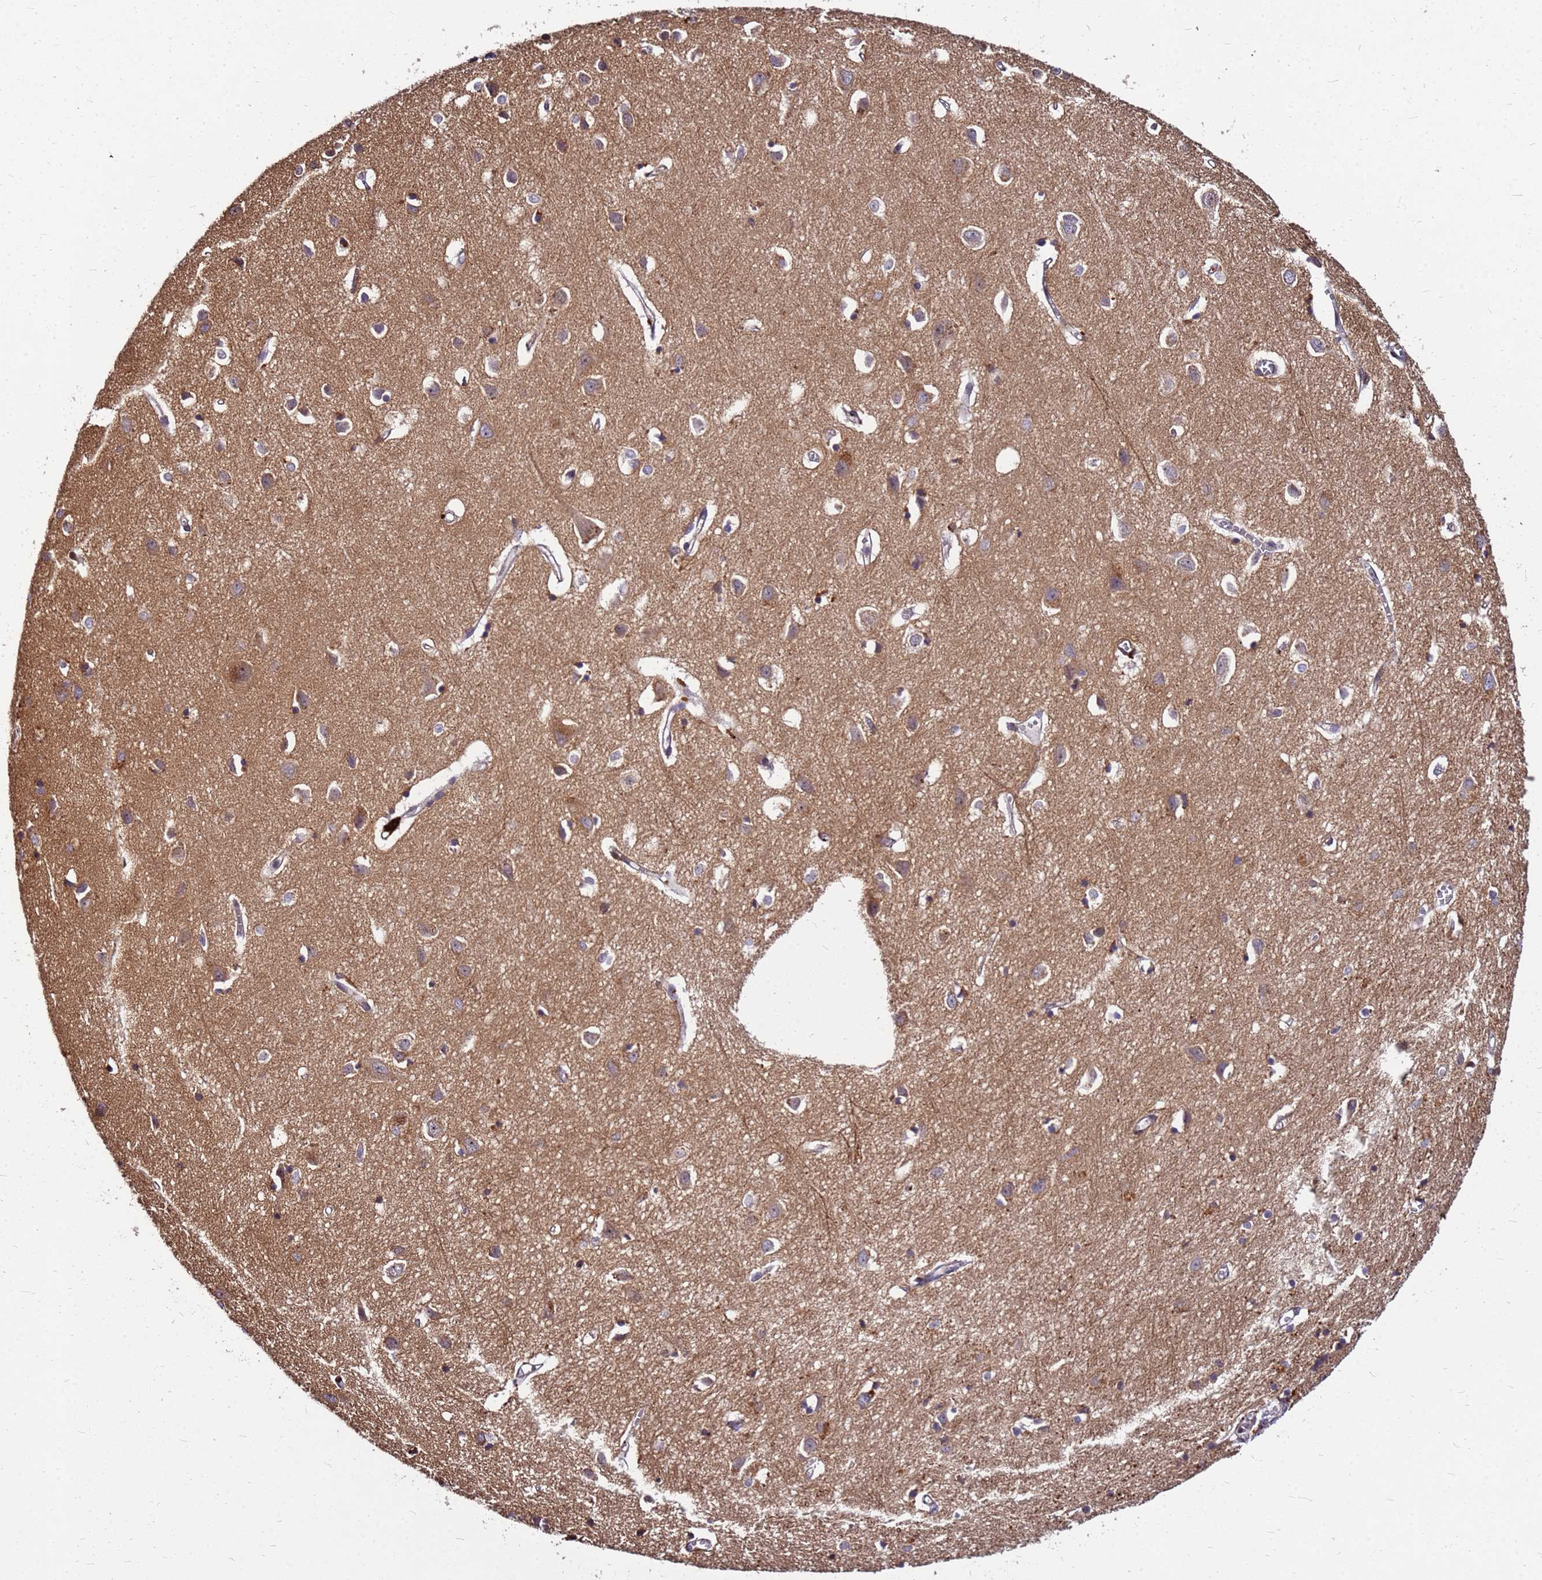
{"staining": {"intensity": "weak", "quantity": "25%-75%", "location": "cytoplasmic/membranous"}, "tissue": "cerebral cortex", "cell_type": "Endothelial cells", "image_type": "normal", "snomed": [{"axis": "morphology", "description": "Normal tissue, NOS"}, {"axis": "topography", "description": "Cerebral cortex"}], "caption": "IHC (DAB (3,3'-diaminobenzidine)) staining of normal human cerebral cortex exhibits weak cytoplasmic/membranous protein staining in about 25%-75% of endothelial cells. Immunohistochemistry stains the protein in brown and the nuclei are stained blue.", "gene": "DUS4L", "patient": {"sex": "female", "age": 64}}